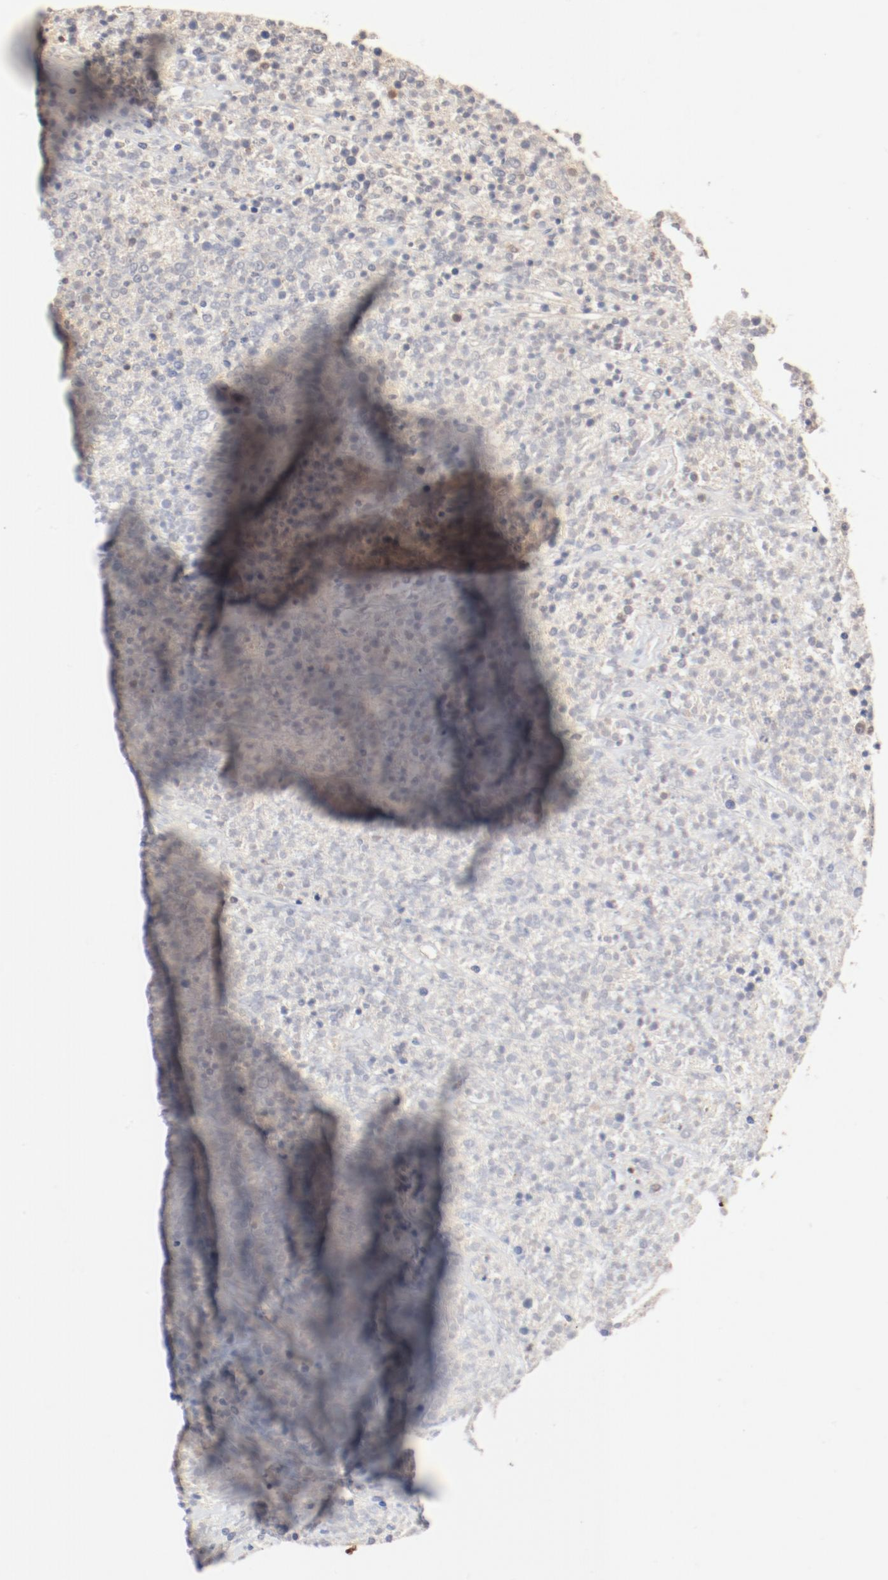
{"staining": {"intensity": "weak", "quantity": "25%-75%", "location": "cytoplasmic/membranous"}, "tissue": "lymphoma", "cell_type": "Tumor cells", "image_type": "cancer", "snomed": [{"axis": "morphology", "description": "Malignant lymphoma, non-Hodgkin's type, High grade"}, {"axis": "topography", "description": "Lymph node"}], "caption": "Lymphoma stained for a protein (brown) shows weak cytoplasmic/membranous positive positivity in approximately 25%-75% of tumor cells.", "gene": "UBE2J1", "patient": {"sex": "female", "age": 73}}